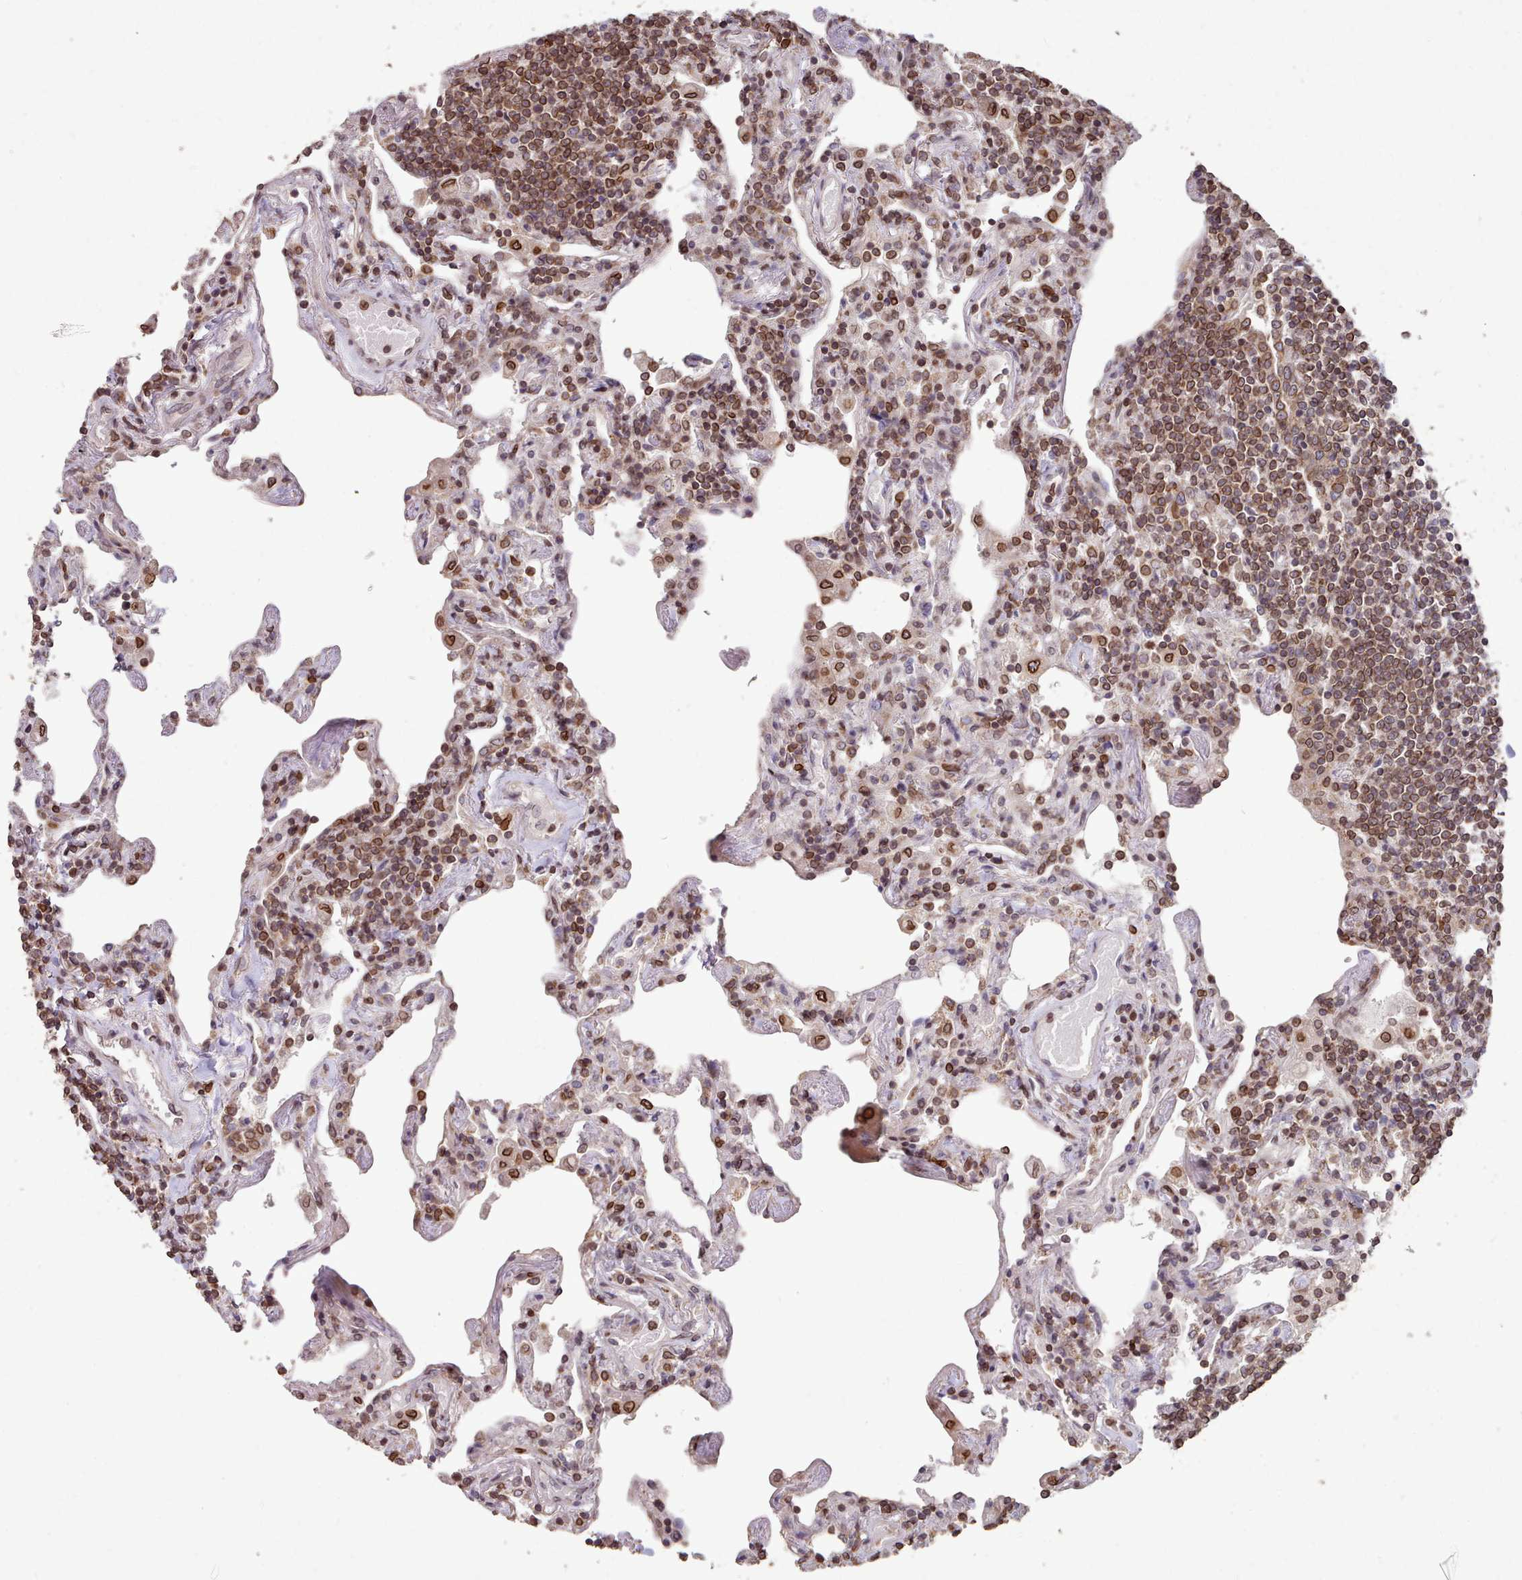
{"staining": {"intensity": "moderate", "quantity": ">75%", "location": "cytoplasmic/membranous,nuclear"}, "tissue": "lymphoma", "cell_type": "Tumor cells", "image_type": "cancer", "snomed": [{"axis": "morphology", "description": "Malignant lymphoma, non-Hodgkin's type, Low grade"}, {"axis": "topography", "description": "Lung"}], "caption": "Lymphoma tissue displays moderate cytoplasmic/membranous and nuclear expression in approximately >75% of tumor cells, visualized by immunohistochemistry. (Brightfield microscopy of DAB IHC at high magnification).", "gene": "TOR1AIP1", "patient": {"sex": "female", "age": 71}}